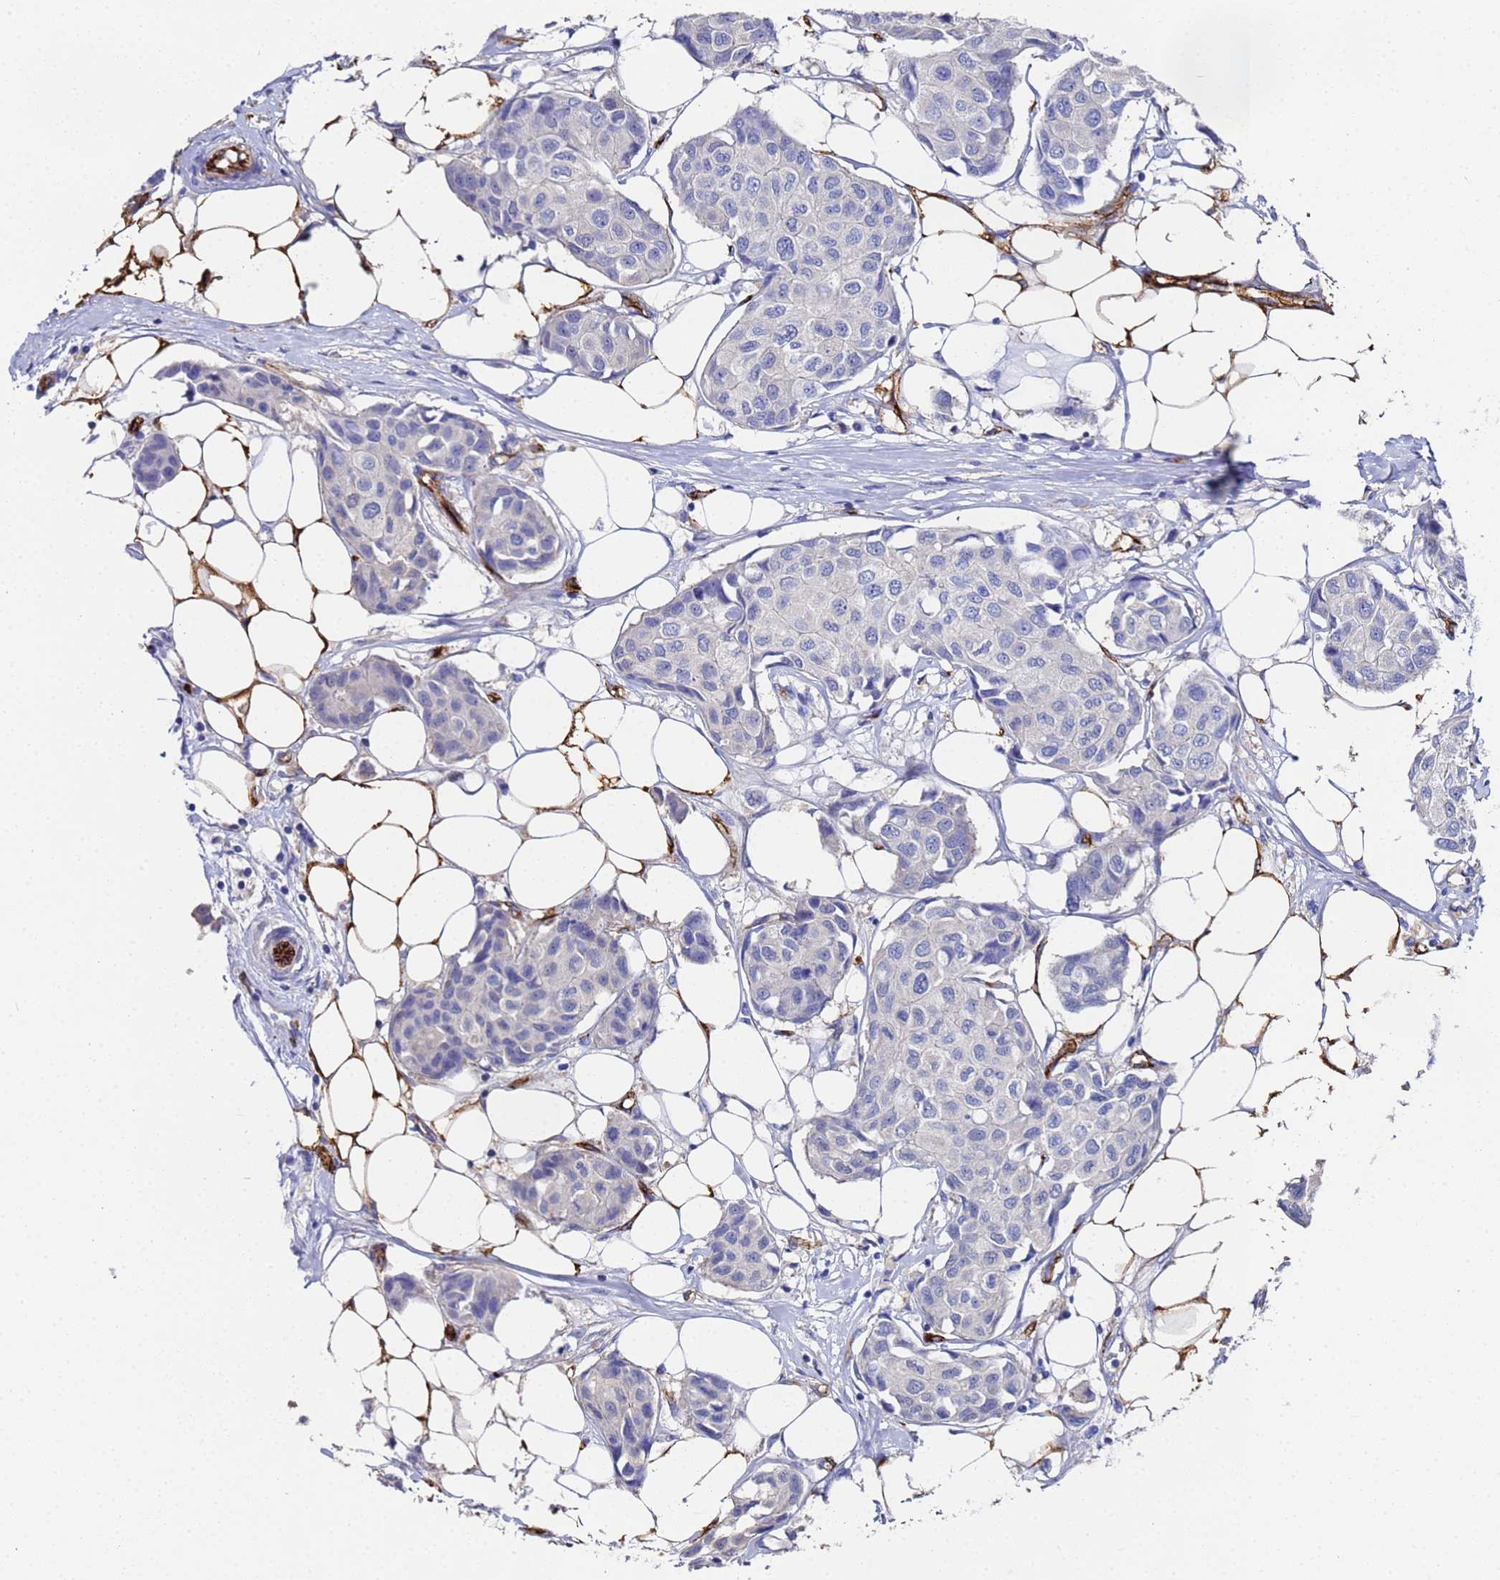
{"staining": {"intensity": "negative", "quantity": "none", "location": "none"}, "tissue": "breast cancer", "cell_type": "Tumor cells", "image_type": "cancer", "snomed": [{"axis": "morphology", "description": "Duct carcinoma"}, {"axis": "topography", "description": "Breast"}], "caption": "A high-resolution micrograph shows immunohistochemistry (IHC) staining of breast cancer, which exhibits no significant staining in tumor cells. The staining is performed using DAB (3,3'-diaminobenzidine) brown chromogen with nuclei counter-stained in using hematoxylin.", "gene": "ADIPOQ", "patient": {"sex": "female", "age": 80}}